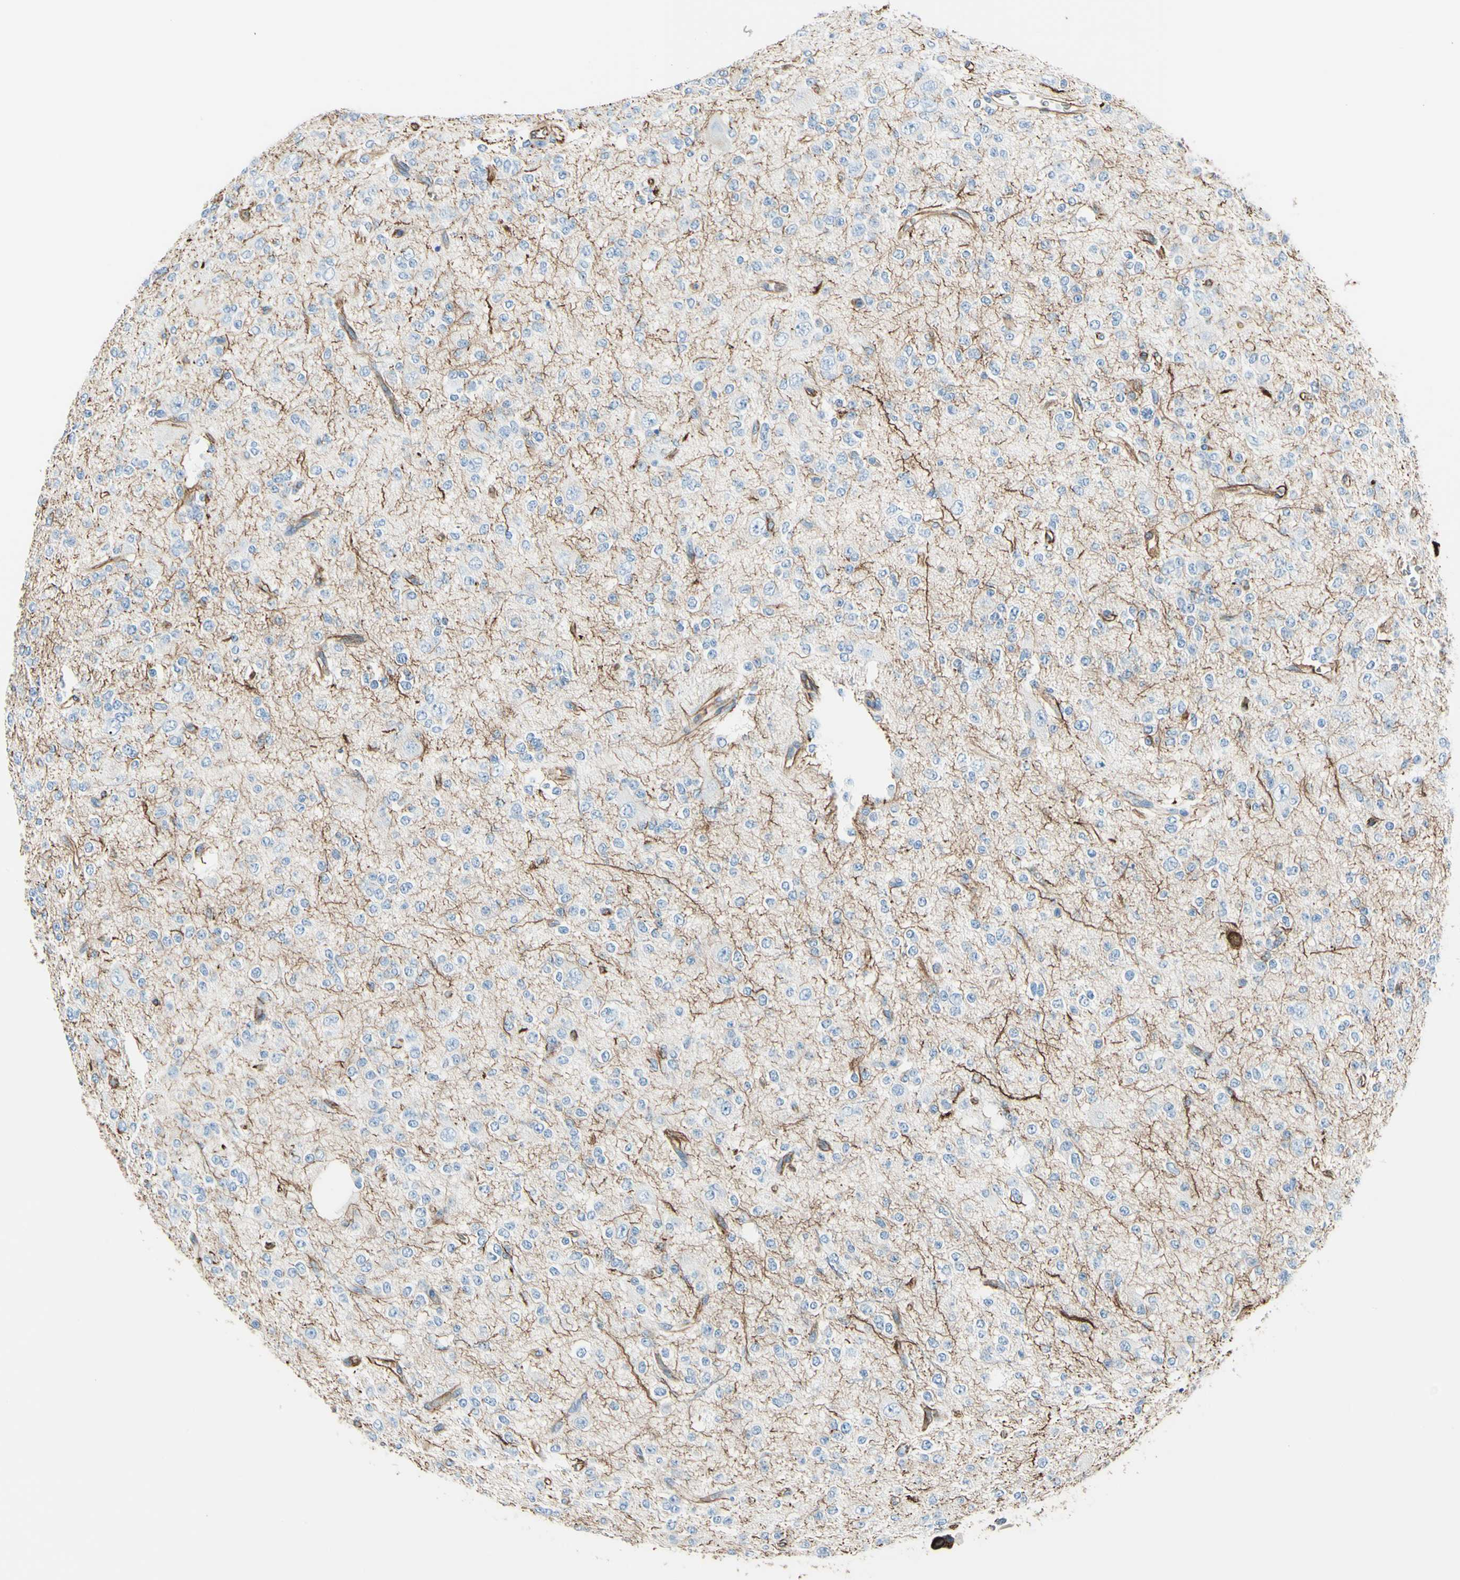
{"staining": {"intensity": "weak", "quantity": ">75%", "location": "cytoplasmic/membranous"}, "tissue": "glioma", "cell_type": "Tumor cells", "image_type": "cancer", "snomed": [{"axis": "morphology", "description": "Glioma, malignant, Low grade"}, {"axis": "topography", "description": "Brain"}], "caption": "Tumor cells exhibit low levels of weak cytoplasmic/membranous positivity in about >75% of cells in human malignant glioma (low-grade).", "gene": "PTH2R", "patient": {"sex": "male", "age": 38}}